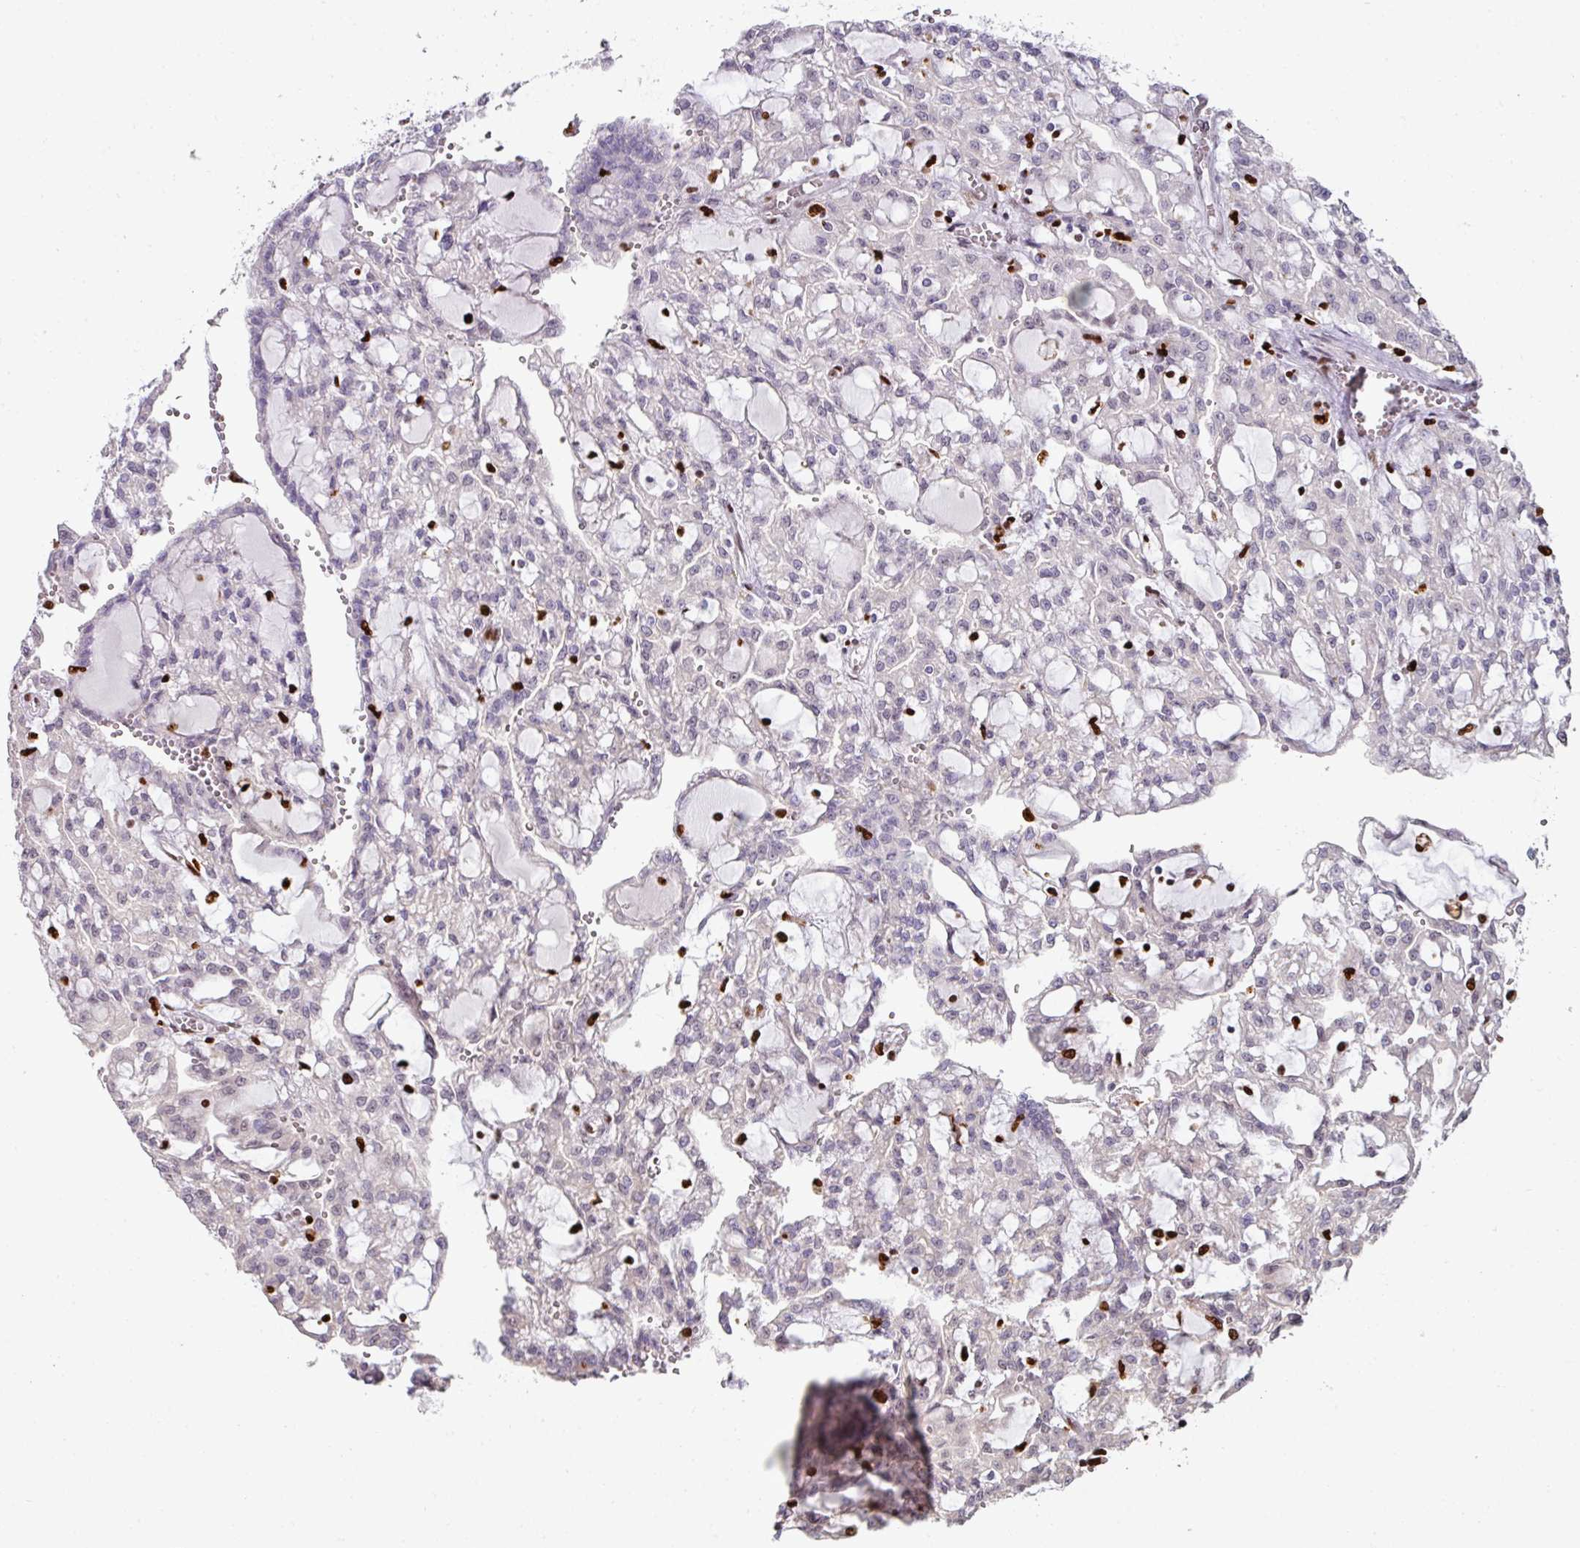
{"staining": {"intensity": "negative", "quantity": "none", "location": "none"}, "tissue": "renal cancer", "cell_type": "Tumor cells", "image_type": "cancer", "snomed": [{"axis": "morphology", "description": "Adenocarcinoma, NOS"}, {"axis": "topography", "description": "Kidney"}], "caption": "Immunohistochemistry photomicrograph of human adenocarcinoma (renal) stained for a protein (brown), which reveals no positivity in tumor cells. (Brightfield microscopy of DAB immunohistochemistry (IHC) at high magnification).", "gene": "SAMHD1", "patient": {"sex": "male", "age": 63}}